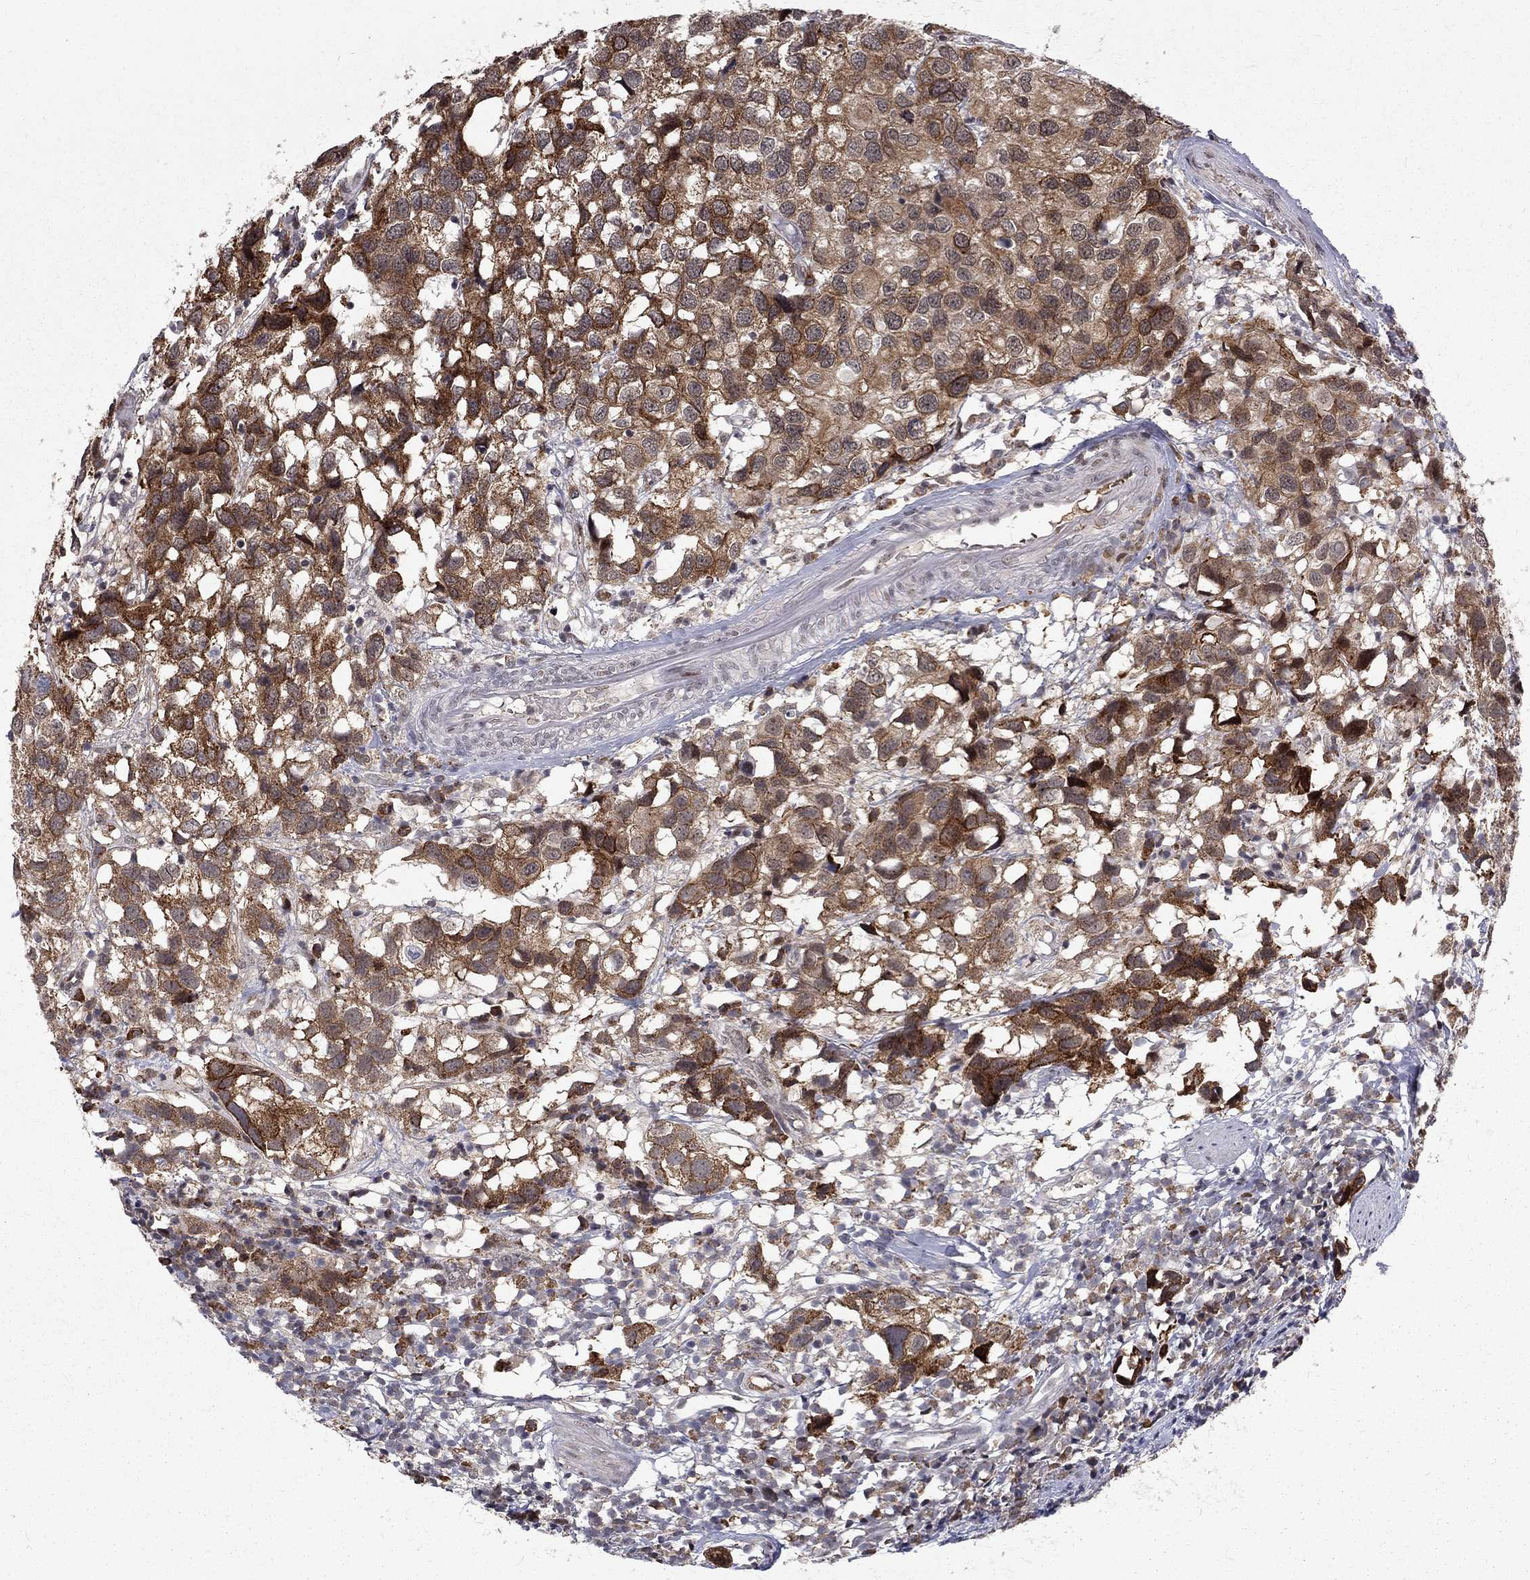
{"staining": {"intensity": "moderate", "quantity": "25%-75%", "location": "cytoplasmic/membranous,nuclear"}, "tissue": "urothelial cancer", "cell_type": "Tumor cells", "image_type": "cancer", "snomed": [{"axis": "morphology", "description": "Urothelial carcinoma, High grade"}, {"axis": "topography", "description": "Urinary bladder"}], "caption": "Immunohistochemistry (IHC) staining of urothelial cancer, which demonstrates medium levels of moderate cytoplasmic/membranous and nuclear expression in about 25%-75% of tumor cells indicating moderate cytoplasmic/membranous and nuclear protein positivity. The staining was performed using DAB (brown) for protein detection and nuclei were counterstained in hematoxylin (blue).", "gene": "TCEAL1", "patient": {"sex": "male", "age": 79}}